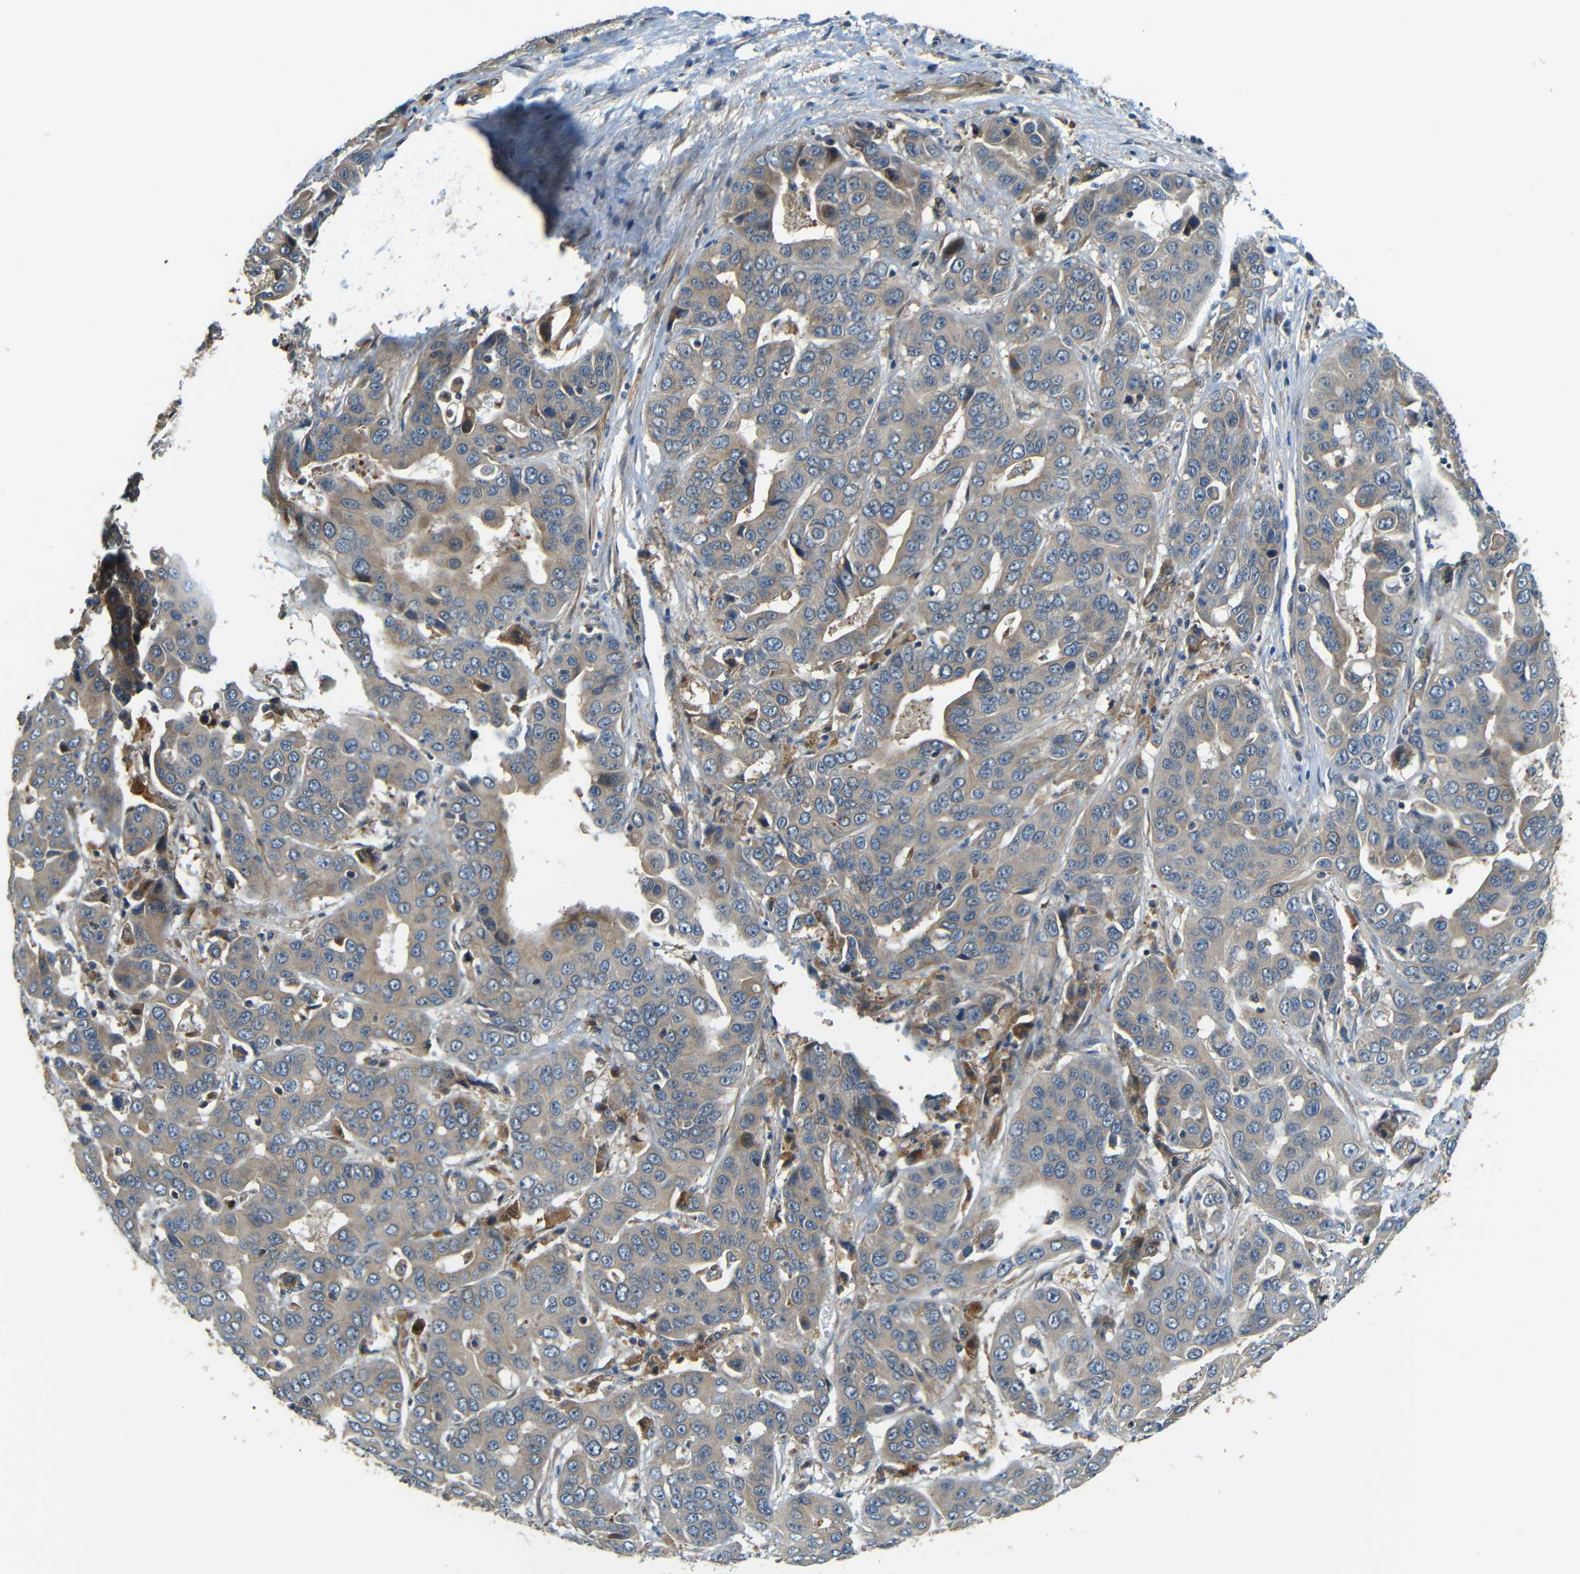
{"staining": {"intensity": "weak", "quantity": "<25%", "location": "cytoplasmic/membranous"}, "tissue": "liver cancer", "cell_type": "Tumor cells", "image_type": "cancer", "snomed": [{"axis": "morphology", "description": "Cholangiocarcinoma"}, {"axis": "topography", "description": "Liver"}], "caption": "High magnification brightfield microscopy of liver cancer stained with DAB (brown) and counterstained with hematoxylin (blue): tumor cells show no significant expression.", "gene": "FNDC3A", "patient": {"sex": "female", "age": 52}}